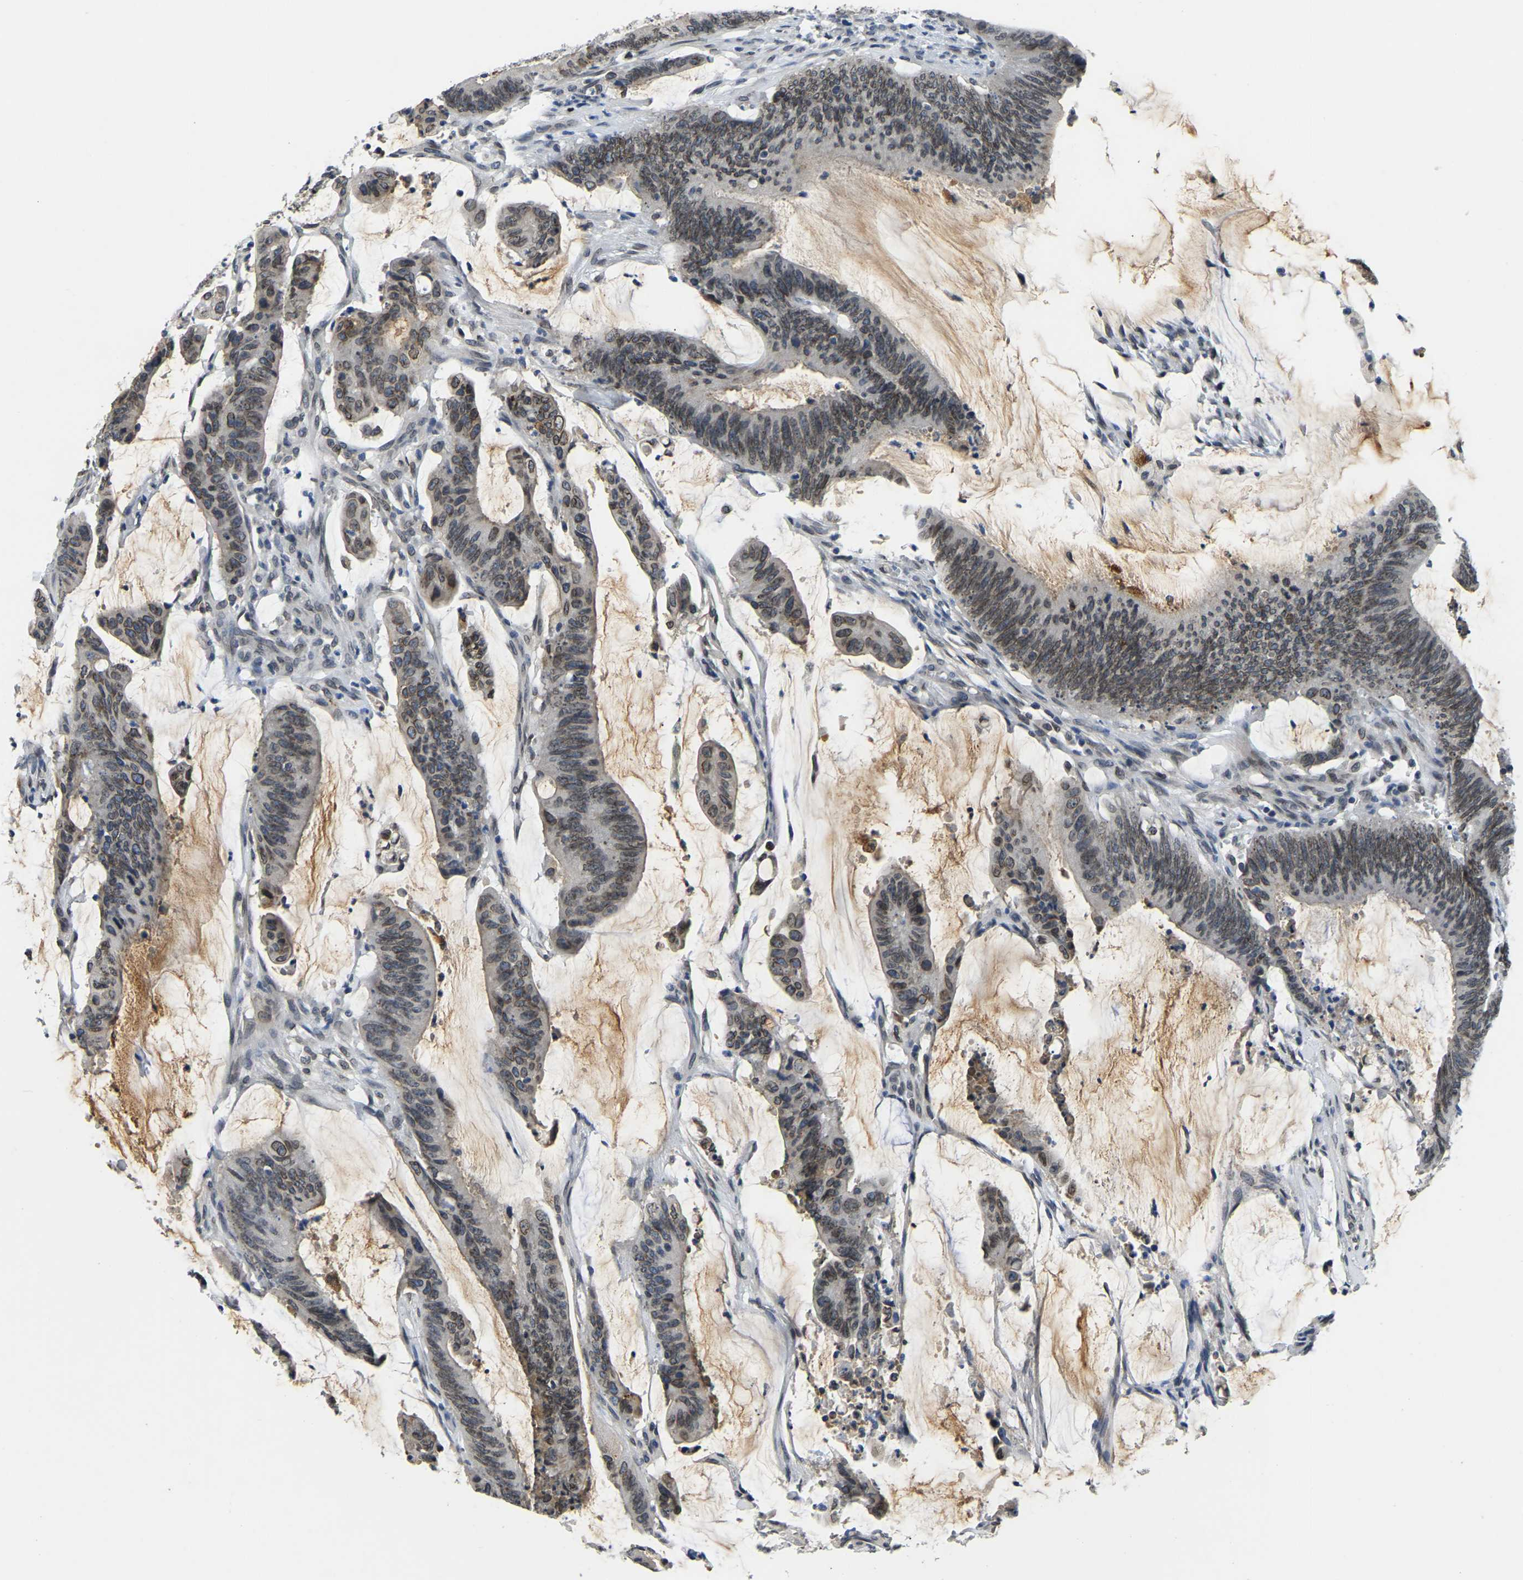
{"staining": {"intensity": "moderate", "quantity": ">75%", "location": "cytoplasmic/membranous,nuclear"}, "tissue": "colorectal cancer", "cell_type": "Tumor cells", "image_type": "cancer", "snomed": [{"axis": "morphology", "description": "Adenocarcinoma, NOS"}, {"axis": "topography", "description": "Rectum"}], "caption": "IHC histopathology image of neoplastic tissue: human colorectal cancer (adenocarcinoma) stained using IHC exhibits medium levels of moderate protein expression localized specifically in the cytoplasmic/membranous and nuclear of tumor cells, appearing as a cytoplasmic/membranous and nuclear brown color.", "gene": "RANBP2", "patient": {"sex": "female", "age": 66}}